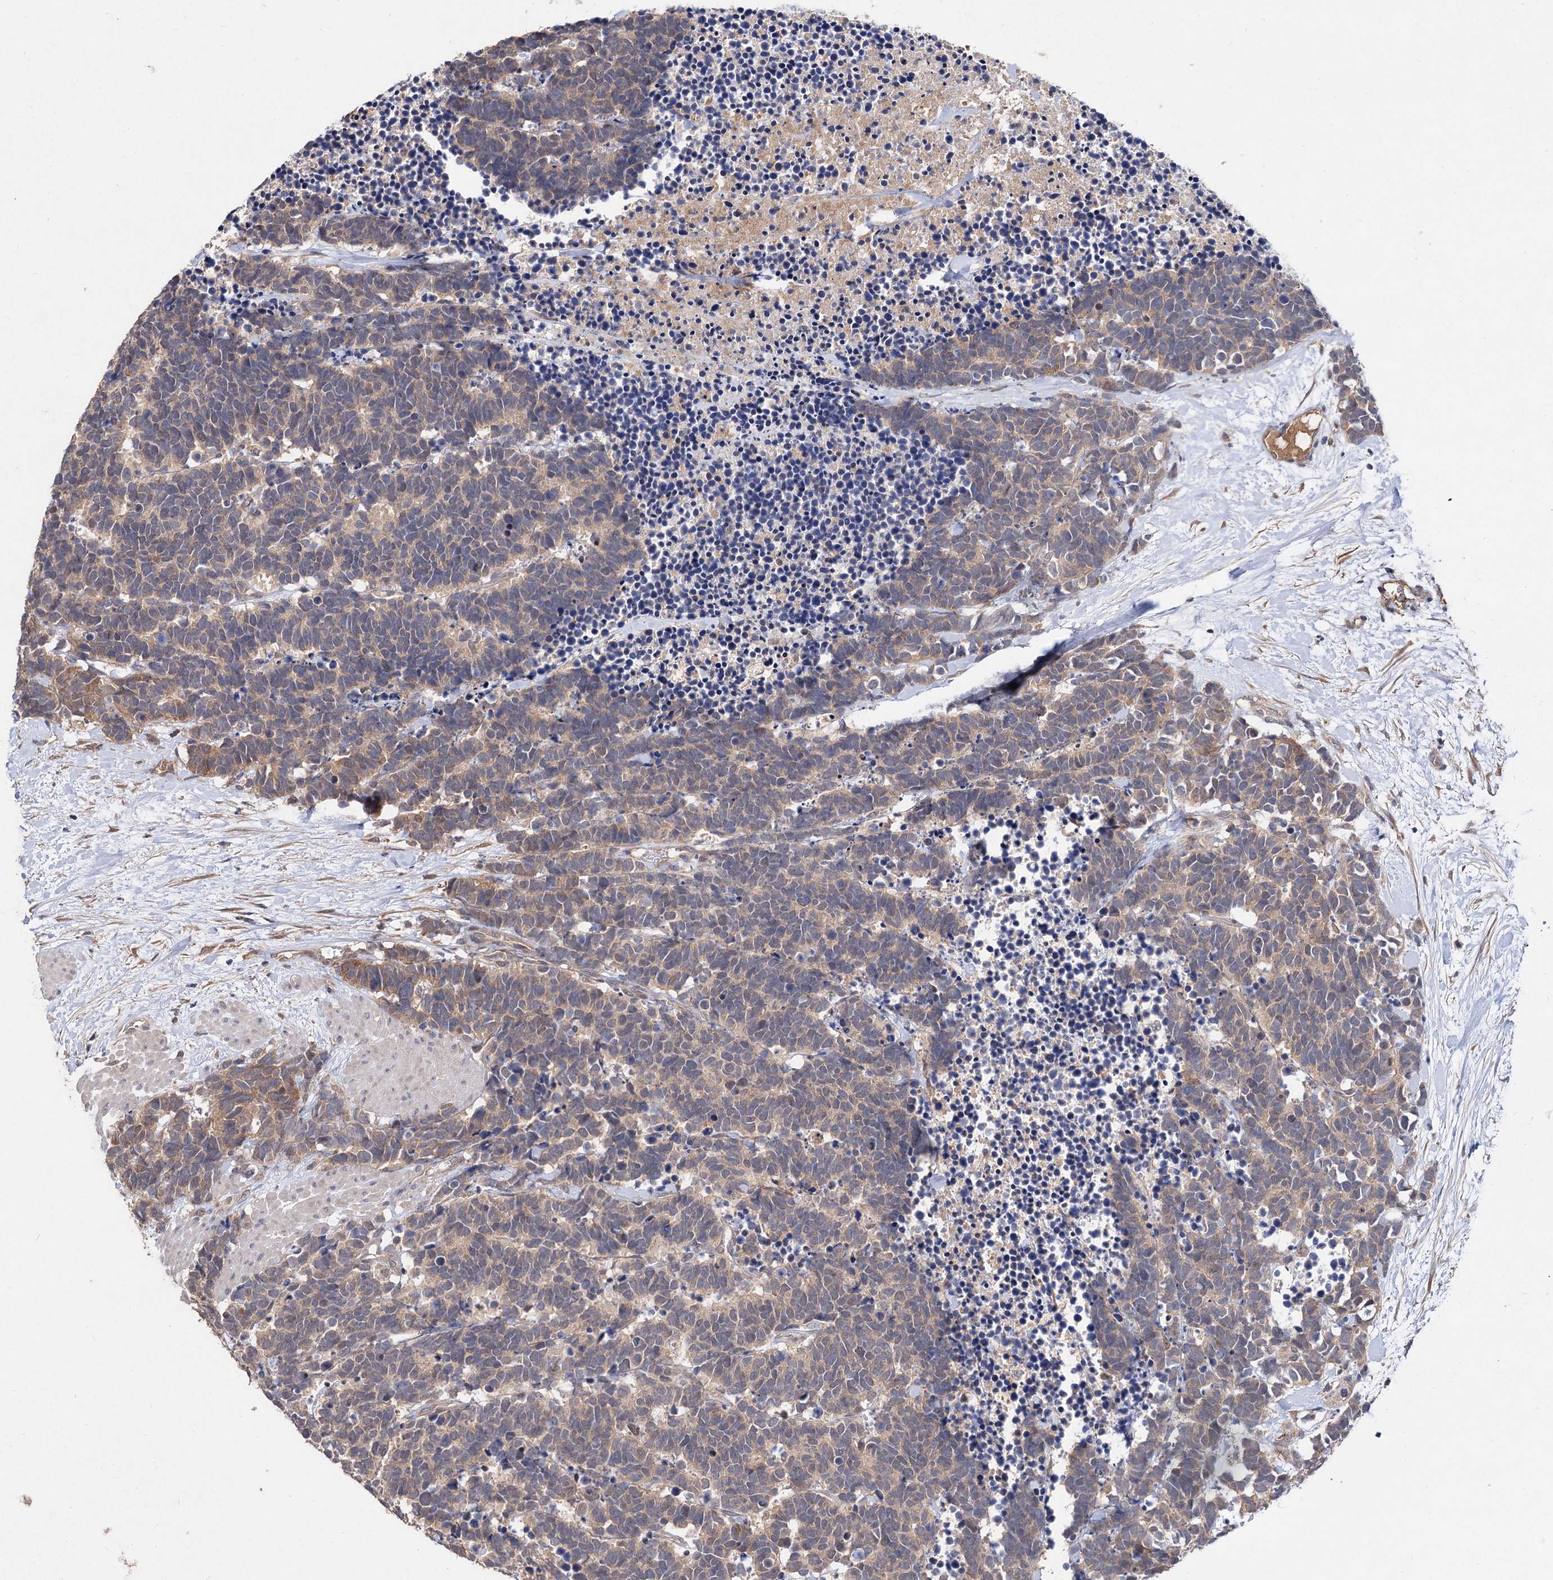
{"staining": {"intensity": "weak", "quantity": "25%-75%", "location": "cytoplasmic/membranous"}, "tissue": "carcinoid", "cell_type": "Tumor cells", "image_type": "cancer", "snomed": [{"axis": "morphology", "description": "Carcinoma, NOS"}, {"axis": "morphology", "description": "Carcinoid, malignant, NOS"}, {"axis": "topography", "description": "Urinary bladder"}], "caption": "Immunohistochemistry micrograph of neoplastic tissue: human carcinoma stained using immunohistochemistry reveals low levels of weak protein expression localized specifically in the cytoplasmic/membranous of tumor cells, appearing as a cytoplasmic/membranous brown color.", "gene": "NUDCD2", "patient": {"sex": "male", "age": 57}}